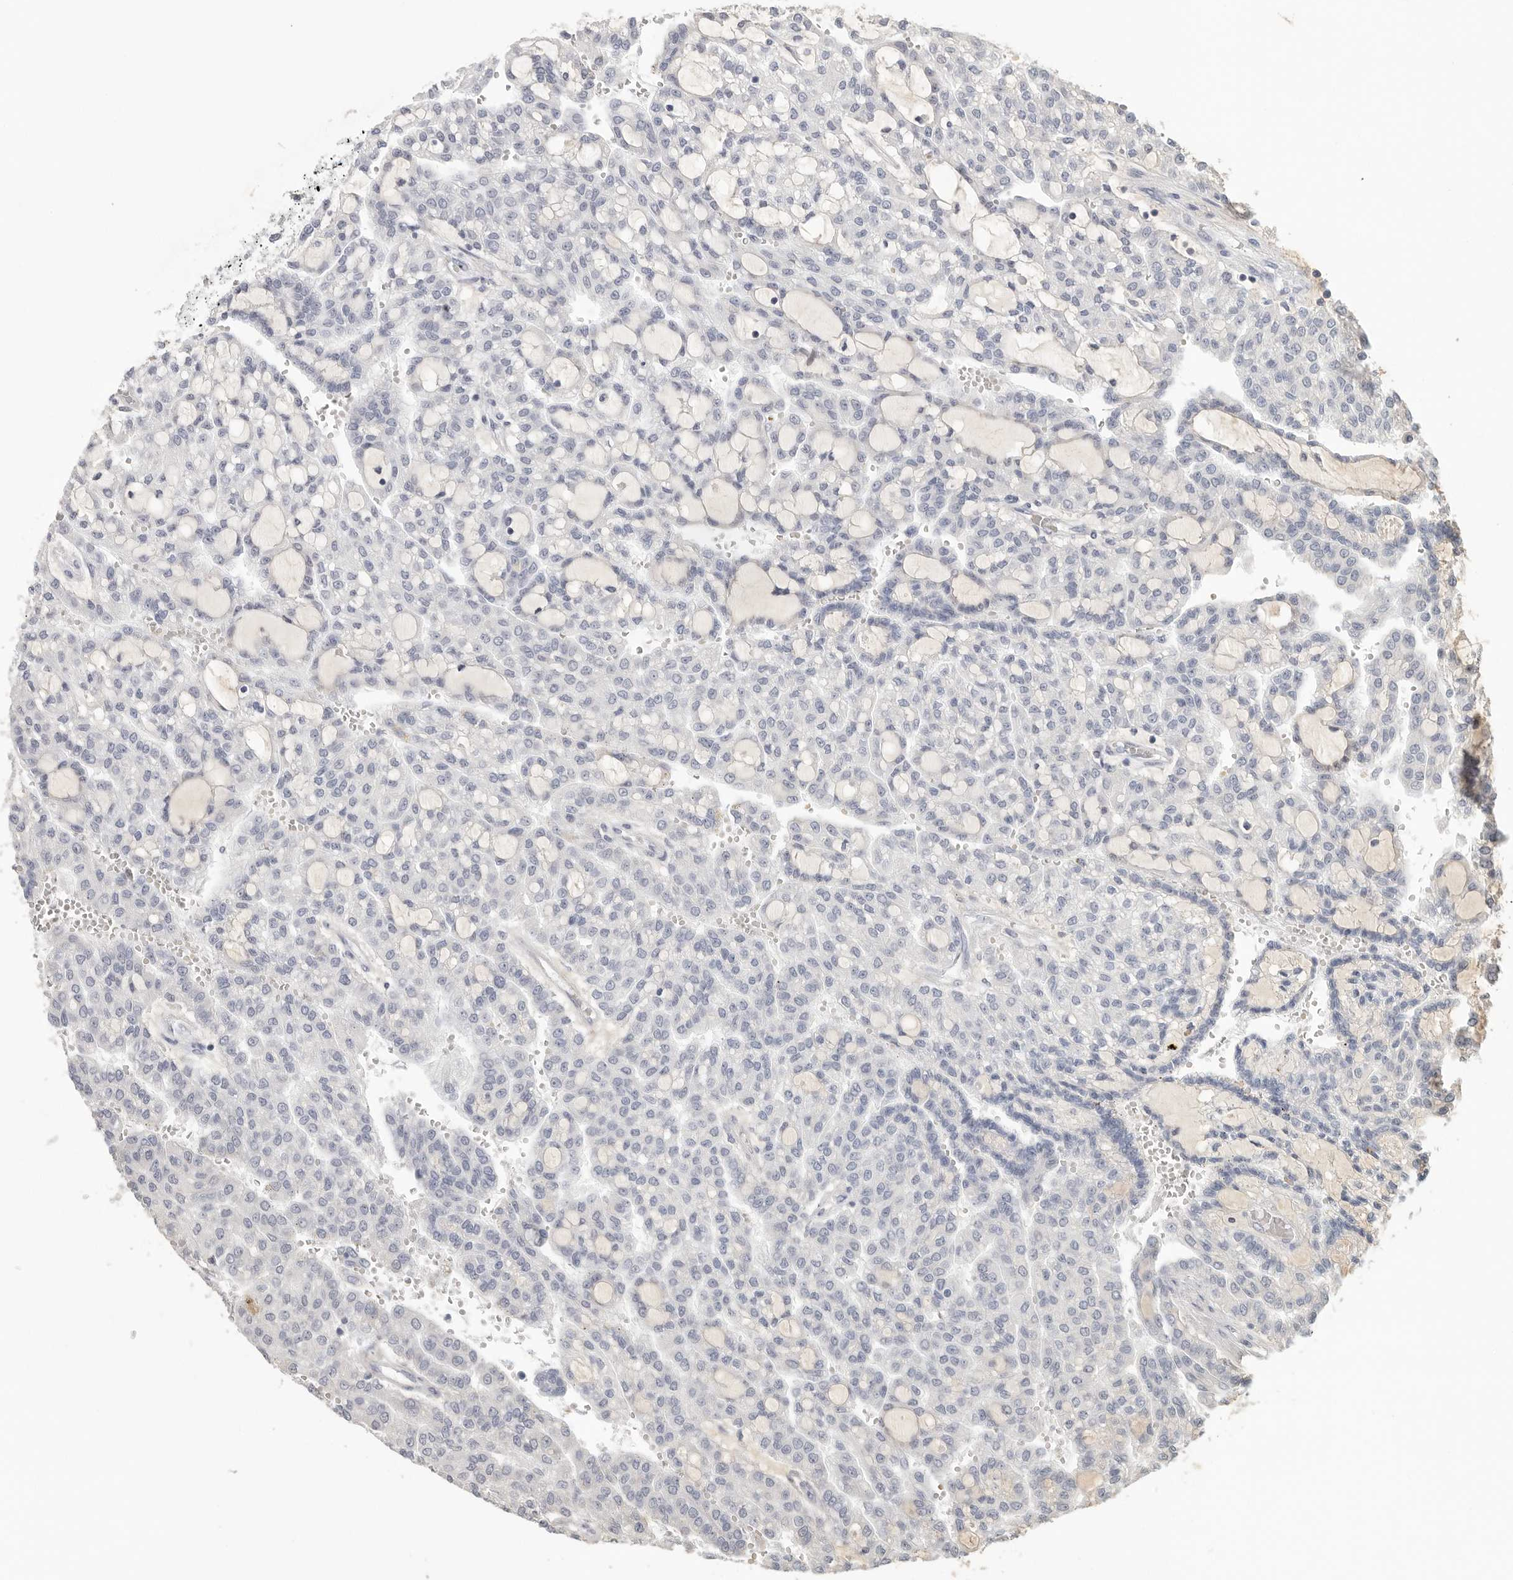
{"staining": {"intensity": "negative", "quantity": "none", "location": "none"}, "tissue": "renal cancer", "cell_type": "Tumor cells", "image_type": "cancer", "snomed": [{"axis": "morphology", "description": "Adenocarcinoma, NOS"}, {"axis": "topography", "description": "Kidney"}], "caption": "Tumor cells show no significant protein positivity in renal adenocarcinoma.", "gene": "DNAJC11", "patient": {"sex": "male", "age": 63}}